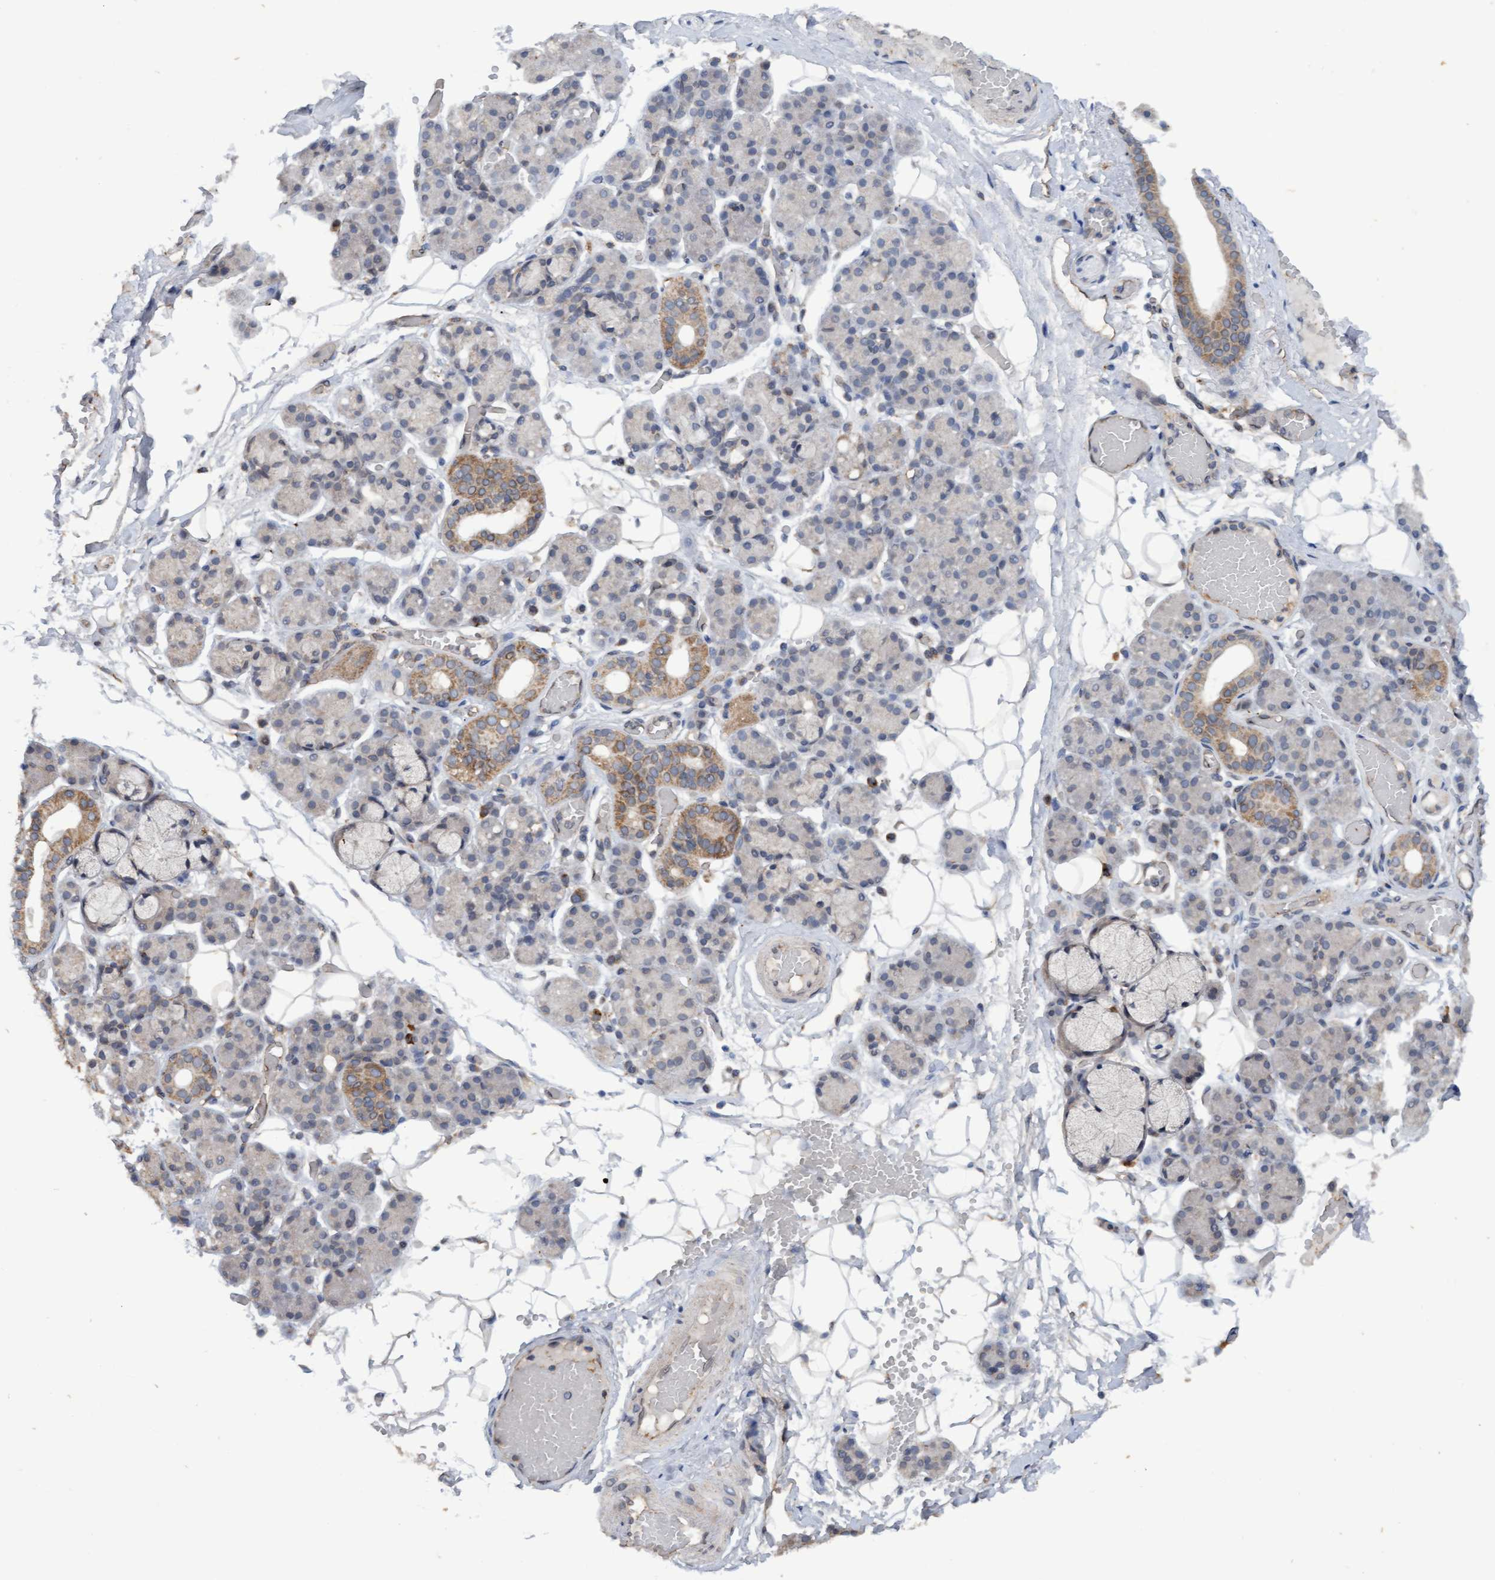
{"staining": {"intensity": "moderate", "quantity": "<25%", "location": "cytoplasmic/membranous"}, "tissue": "salivary gland", "cell_type": "Glandular cells", "image_type": "normal", "snomed": [{"axis": "morphology", "description": "Normal tissue, NOS"}, {"axis": "topography", "description": "Salivary gland"}], "caption": "Protein staining of benign salivary gland displays moderate cytoplasmic/membranous positivity in about <25% of glandular cells. Immunohistochemistry stains the protein of interest in brown and the nuclei are stained blue.", "gene": "MGLL", "patient": {"sex": "male", "age": 63}}